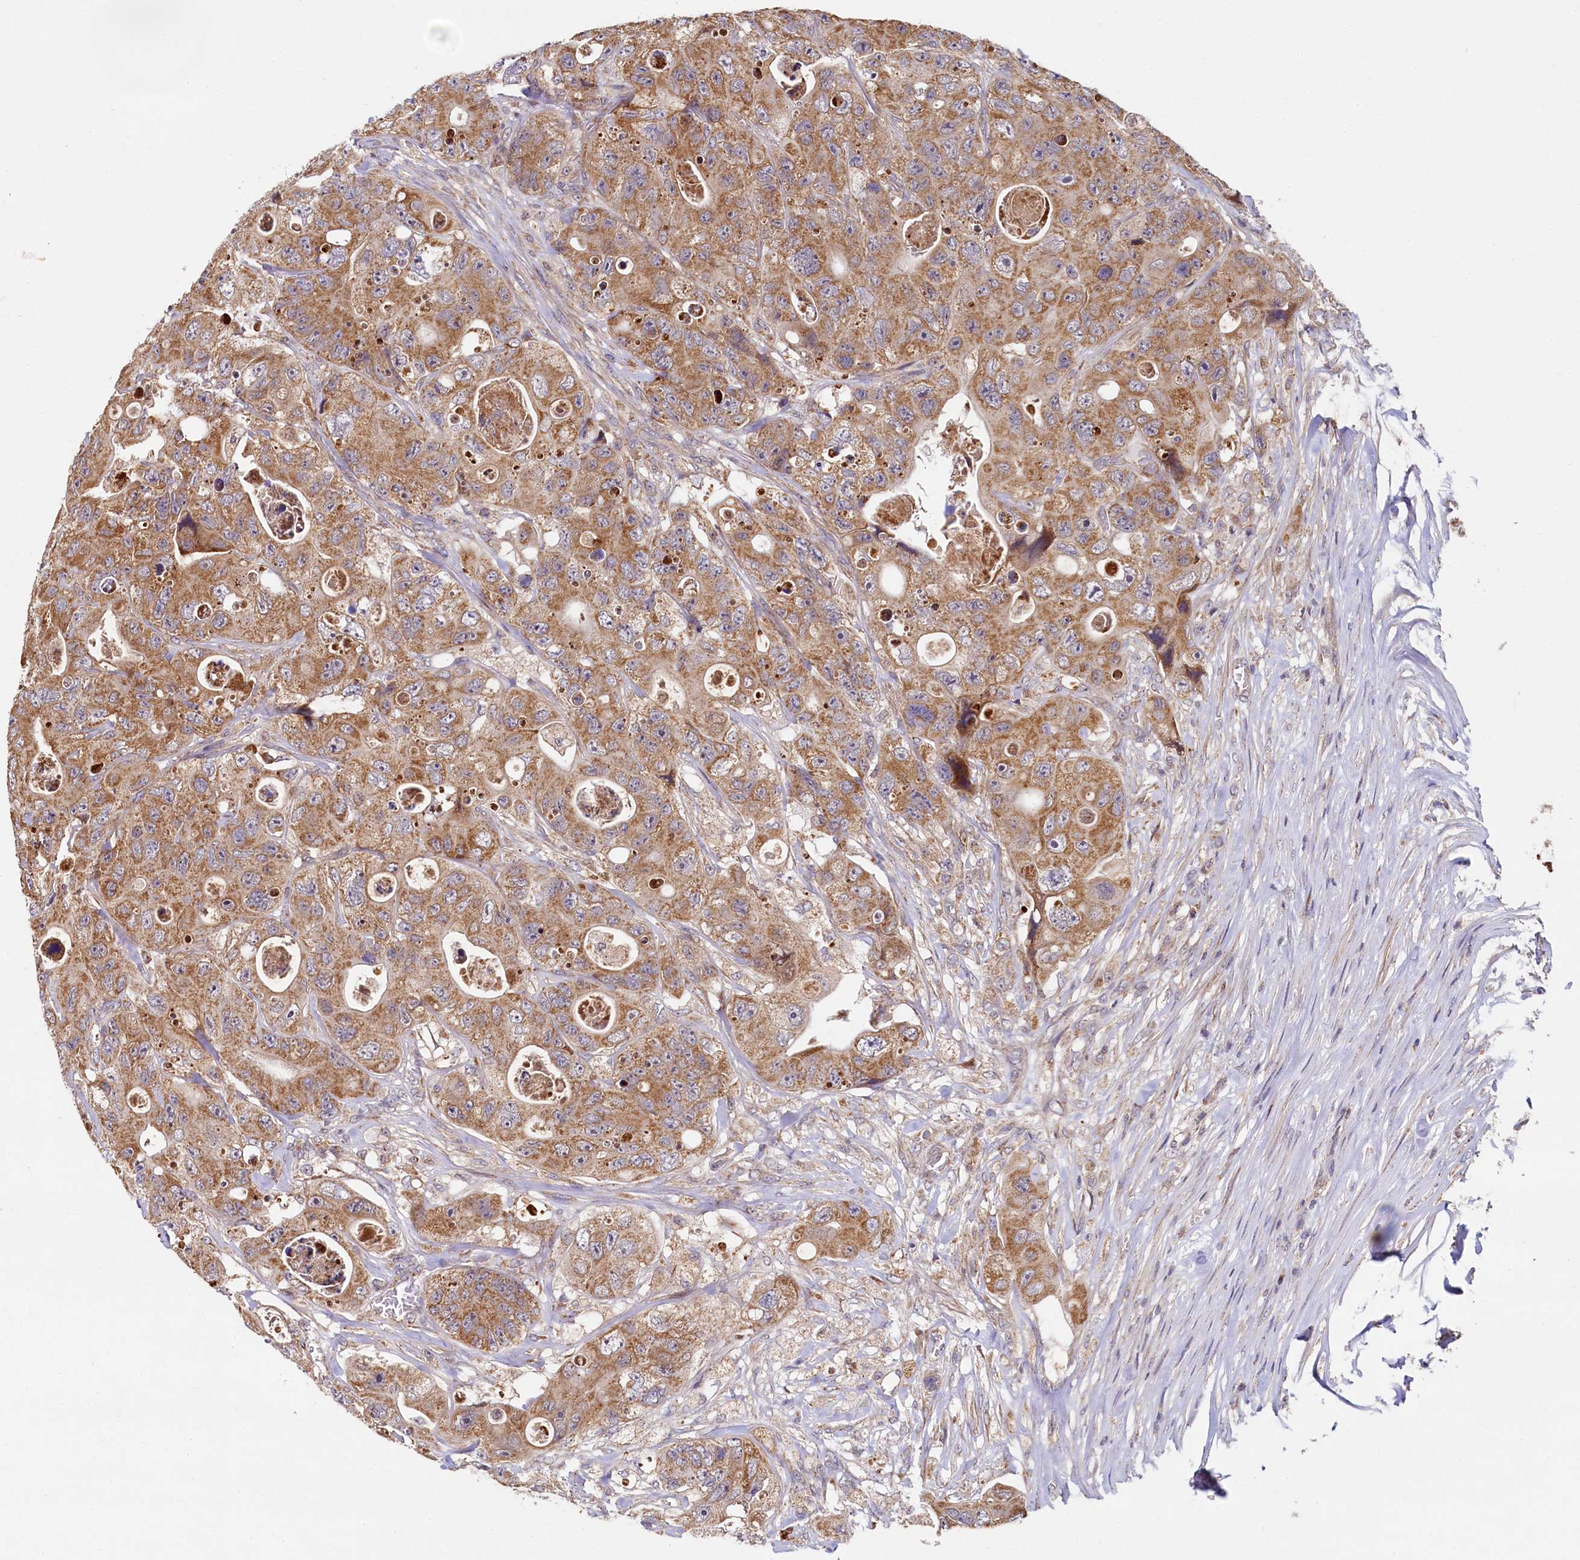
{"staining": {"intensity": "moderate", "quantity": ">75%", "location": "cytoplasmic/membranous"}, "tissue": "colorectal cancer", "cell_type": "Tumor cells", "image_type": "cancer", "snomed": [{"axis": "morphology", "description": "Adenocarcinoma, NOS"}, {"axis": "topography", "description": "Colon"}], "caption": "This is a photomicrograph of immunohistochemistry staining of adenocarcinoma (colorectal), which shows moderate positivity in the cytoplasmic/membranous of tumor cells.", "gene": "SPRYD3", "patient": {"sex": "female", "age": 46}}